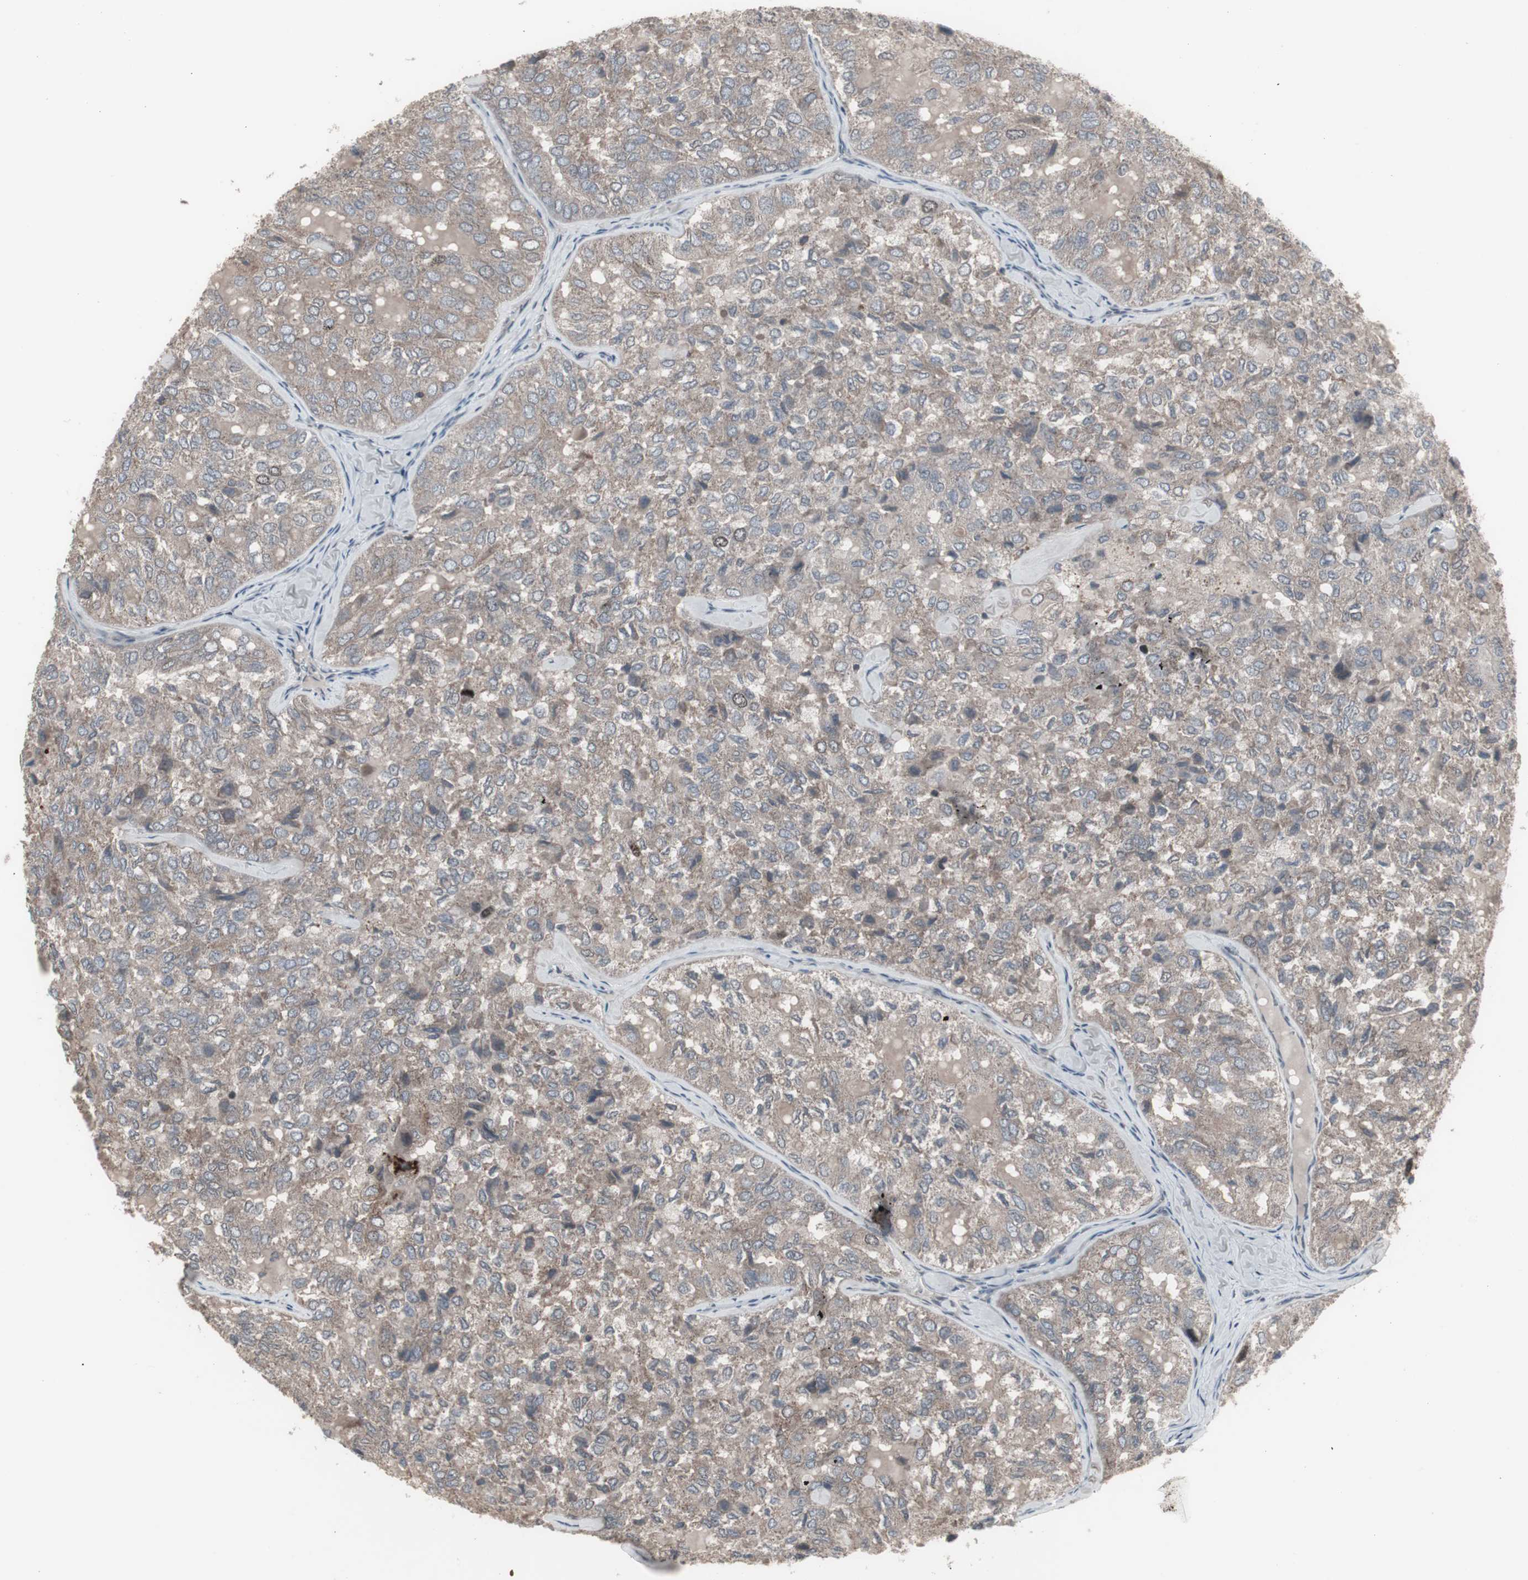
{"staining": {"intensity": "weak", "quantity": "25%-75%", "location": "cytoplasmic/membranous"}, "tissue": "thyroid cancer", "cell_type": "Tumor cells", "image_type": "cancer", "snomed": [{"axis": "morphology", "description": "Follicular adenoma carcinoma, NOS"}, {"axis": "topography", "description": "Thyroid gland"}], "caption": "Thyroid cancer (follicular adenoma carcinoma) stained with a protein marker shows weak staining in tumor cells.", "gene": "SSTR2", "patient": {"sex": "male", "age": 75}}